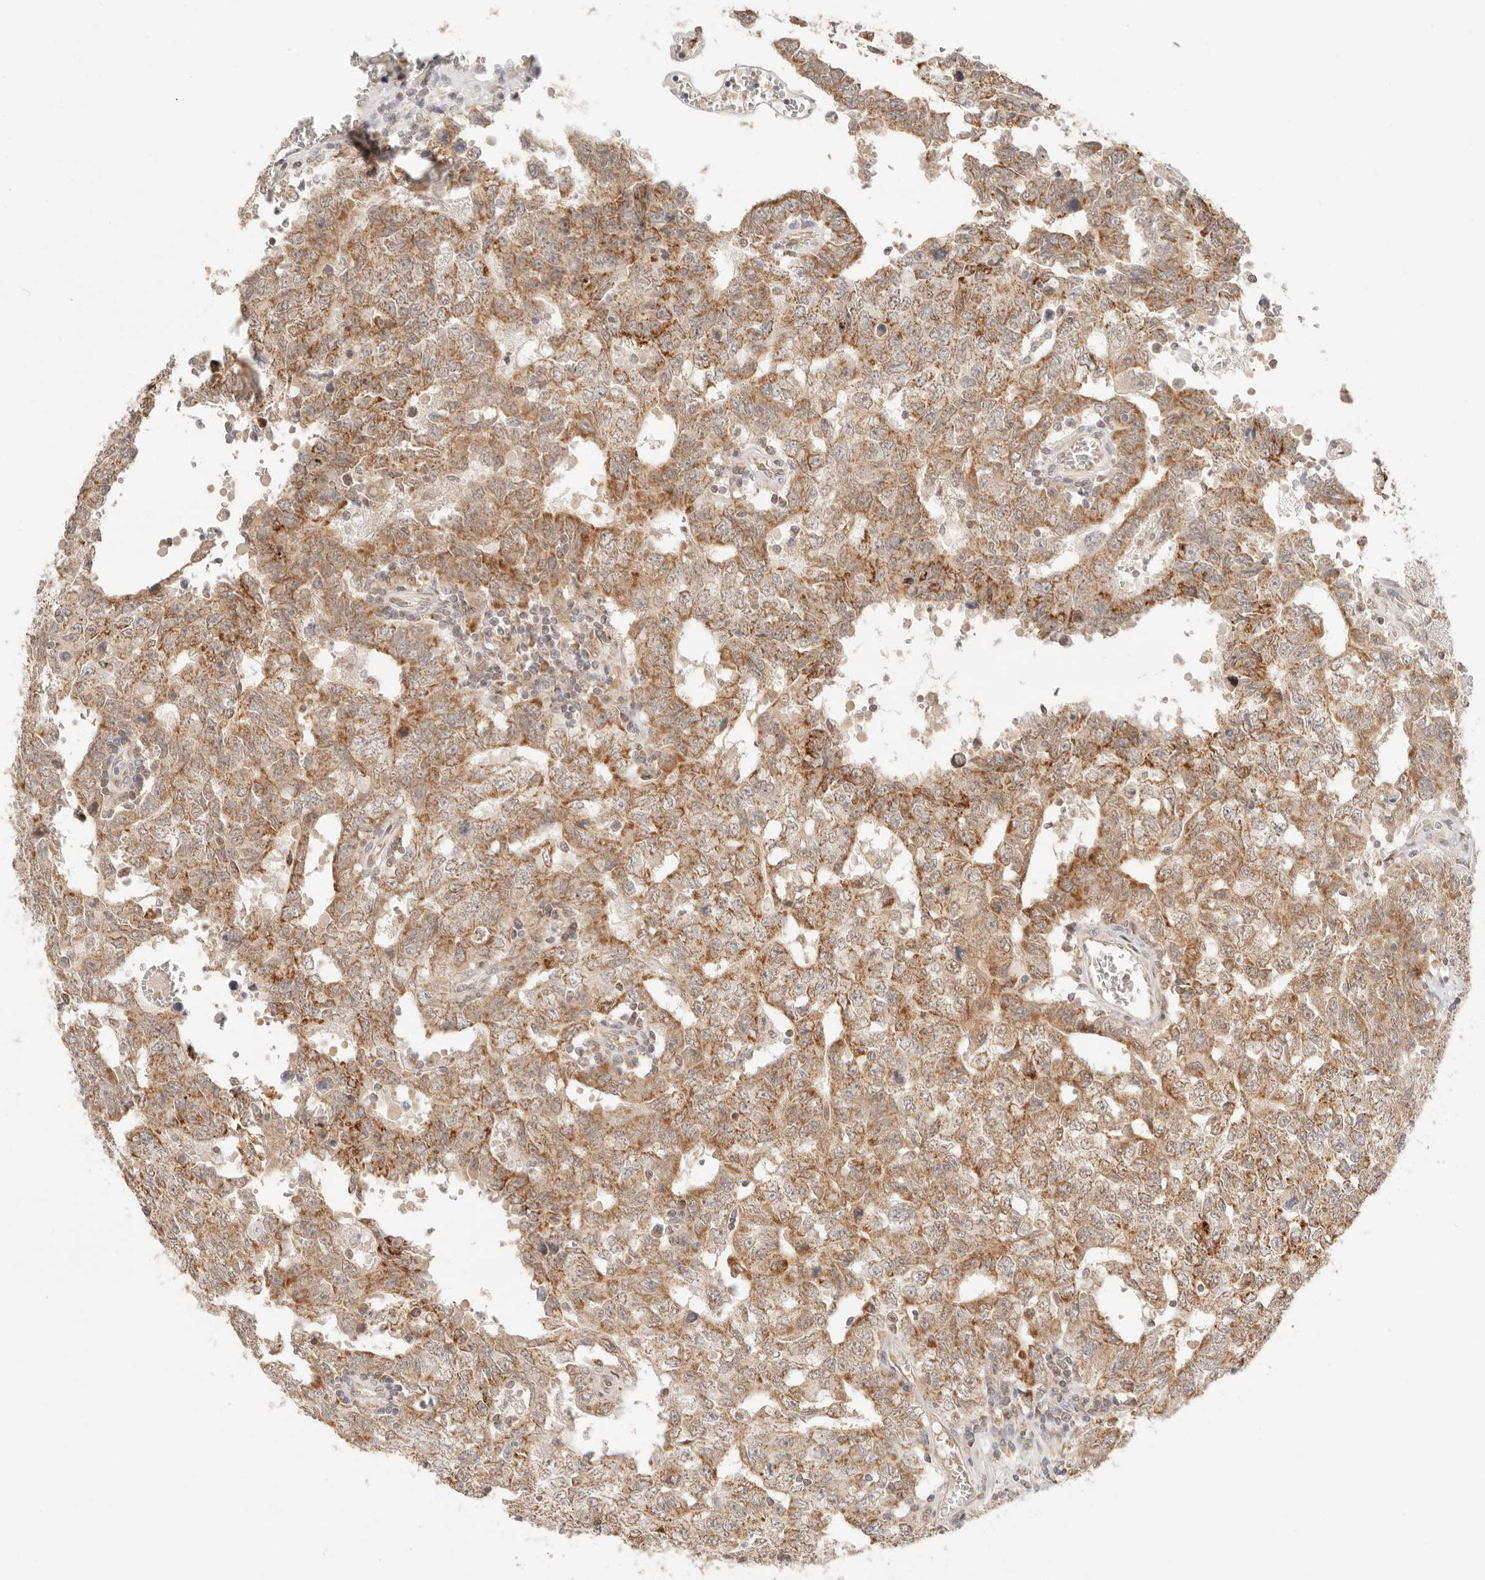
{"staining": {"intensity": "moderate", "quantity": ">75%", "location": "cytoplasmic/membranous"}, "tissue": "testis cancer", "cell_type": "Tumor cells", "image_type": "cancer", "snomed": [{"axis": "morphology", "description": "Carcinoma, Embryonal, NOS"}, {"axis": "topography", "description": "Testis"}], "caption": "The micrograph shows staining of embryonal carcinoma (testis), revealing moderate cytoplasmic/membranous protein positivity (brown color) within tumor cells.", "gene": "COA6", "patient": {"sex": "male", "age": 26}}